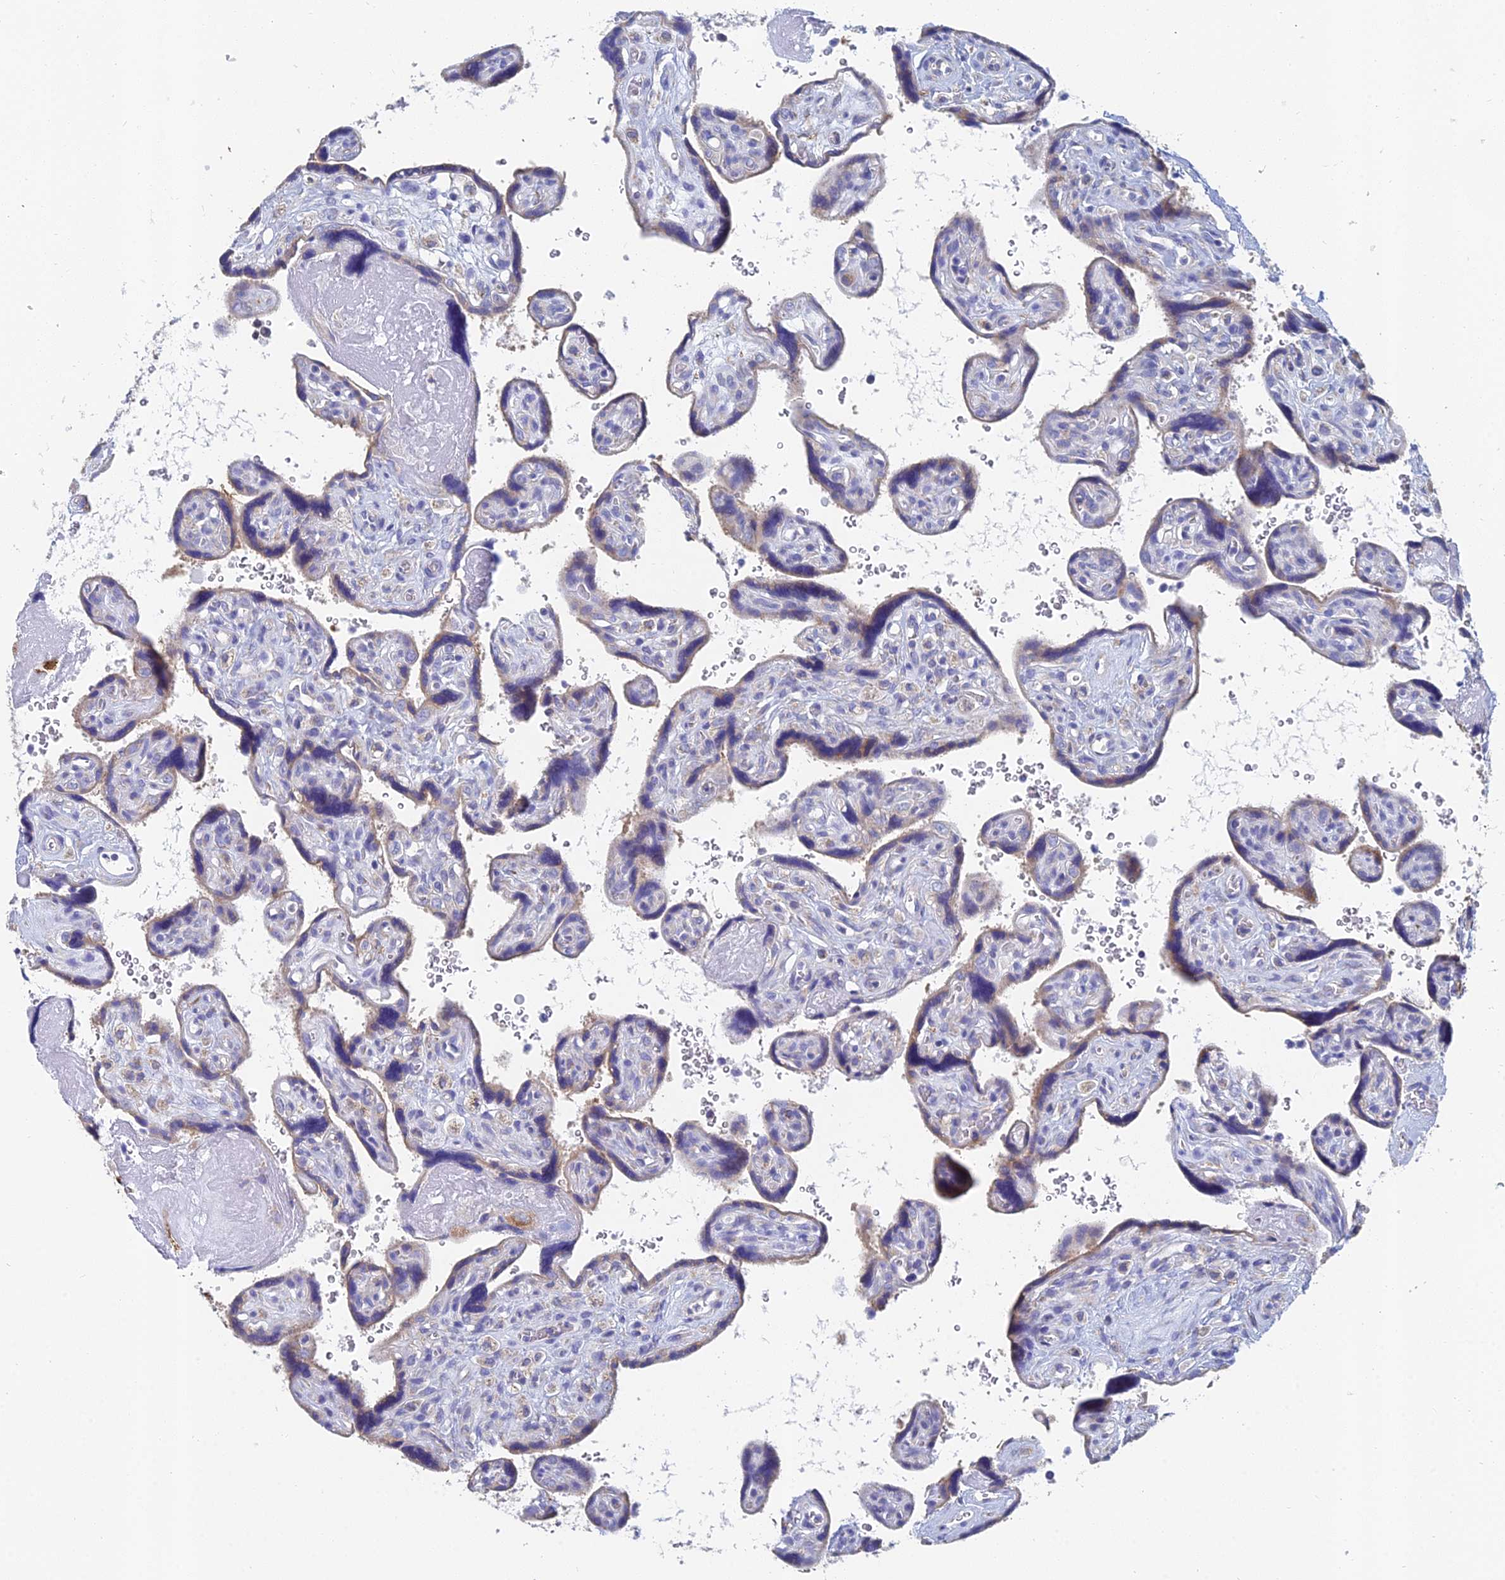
{"staining": {"intensity": "moderate", "quantity": "25%-75%", "location": "cytoplasmic/membranous"}, "tissue": "placenta", "cell_type": "Trophoblastic cells", "image_type": "normal", "snomed": [{"axis": "morphology", "description": "Normal tissue, NOS"}, {"axis": "topography", "description": "Placenta"}], "caption": "This image demonstrates benign placenta stained with IHC to label a protein in brown. The cytoplasmic/membranous of trophoblastic cells show moderate positivity for the protein. Nuclei are counter-stained blue.", "gene": "CRACR2B", "patient": {"sex": "female", "age": 39}}